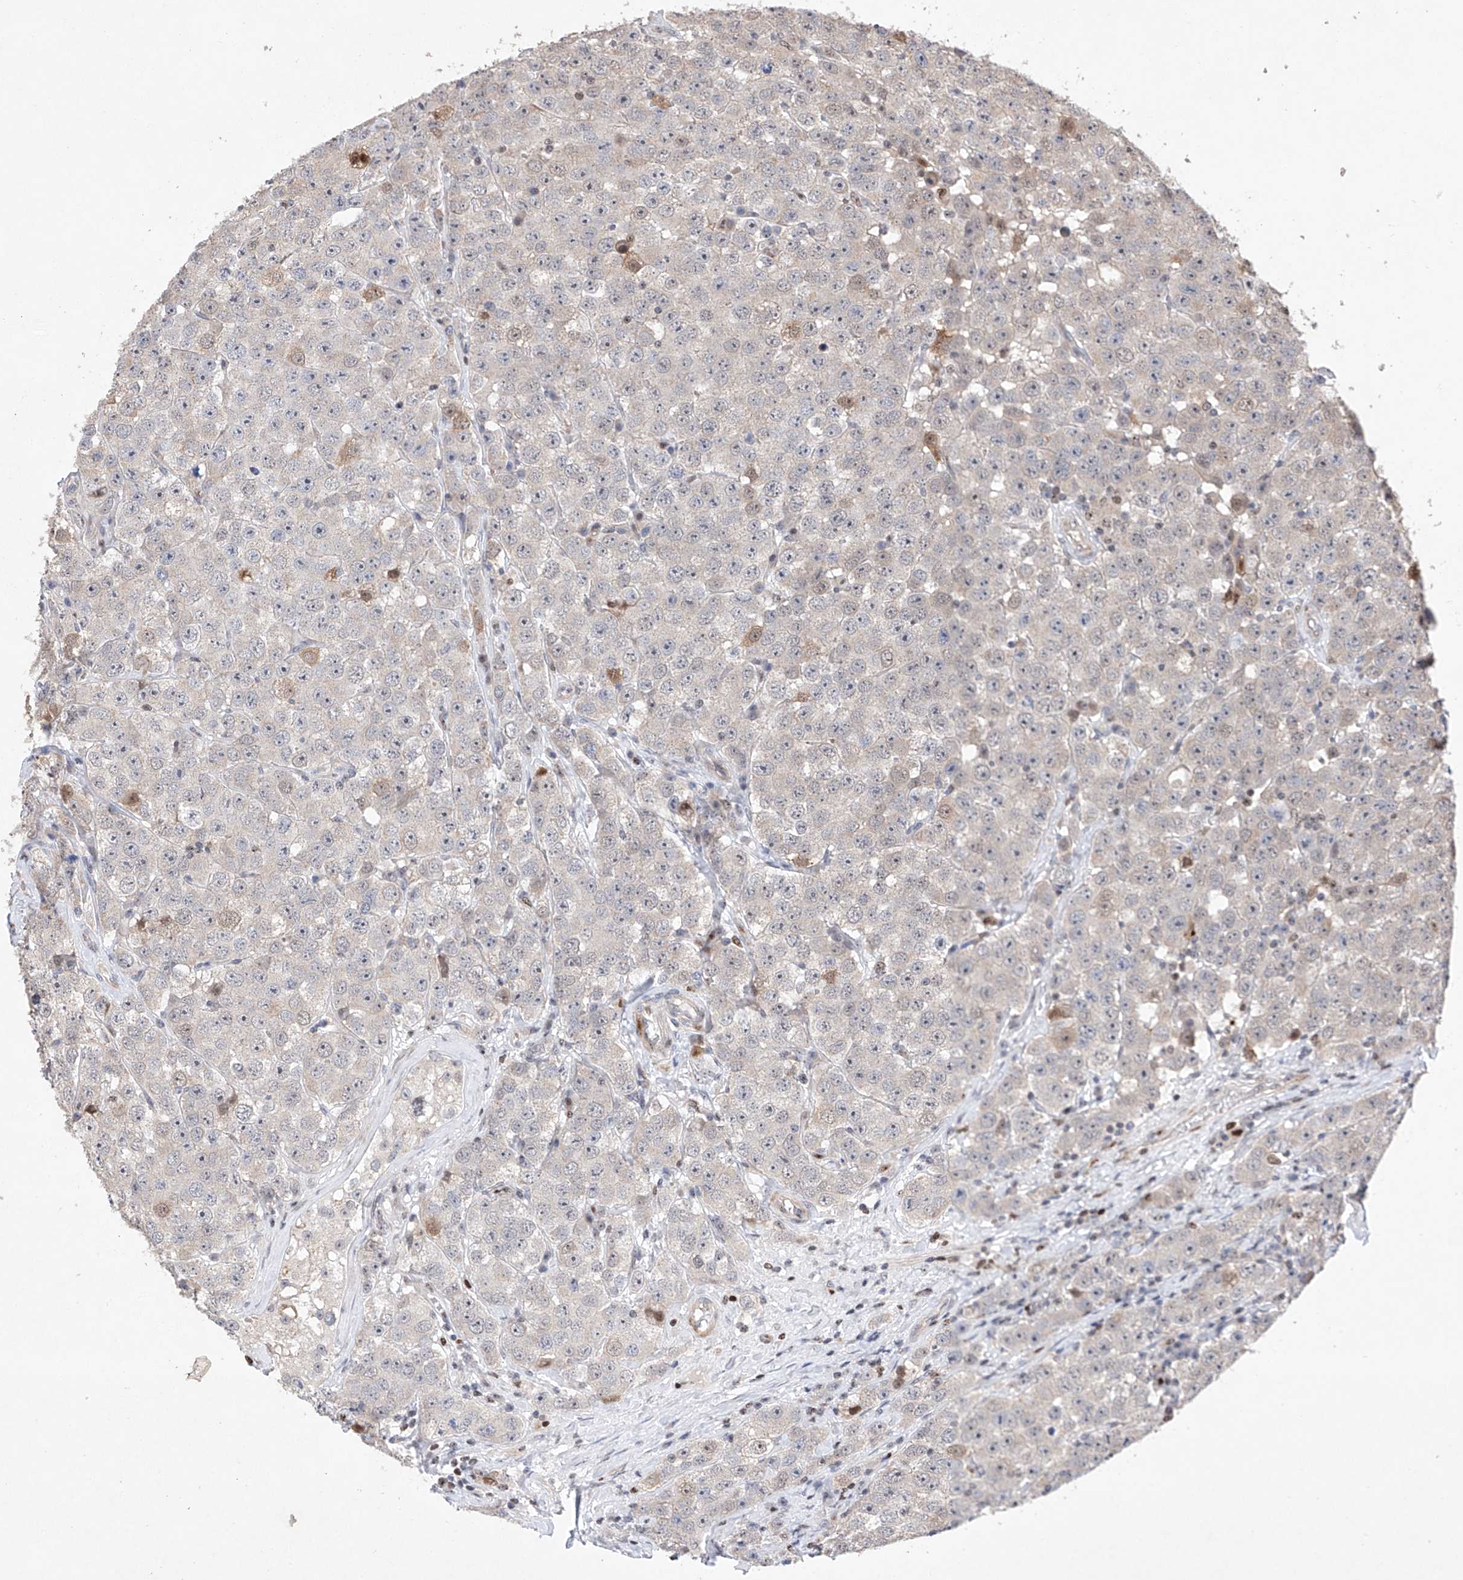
{"staining": {"intensity": "negative", "quantity": "none", "location": "none"}, "tissue": "testis cancer", "cell_type": "Tumor cells", "image_type": "cancer", "snomed": [{"axis": "morphology", "description": "Seminoma, NOS"}, {"axis": "topography", "description": "Testis"}], "caption": "IHC histopathology image of neoplastic tissue: human seminoma (testis) stained with DAB (3,3'-diaminobenzidine) demonstrates no significant protein expression in tumor cells.", "gene": "AFG1L", "patient": {"sex": "male", "age": 28}}